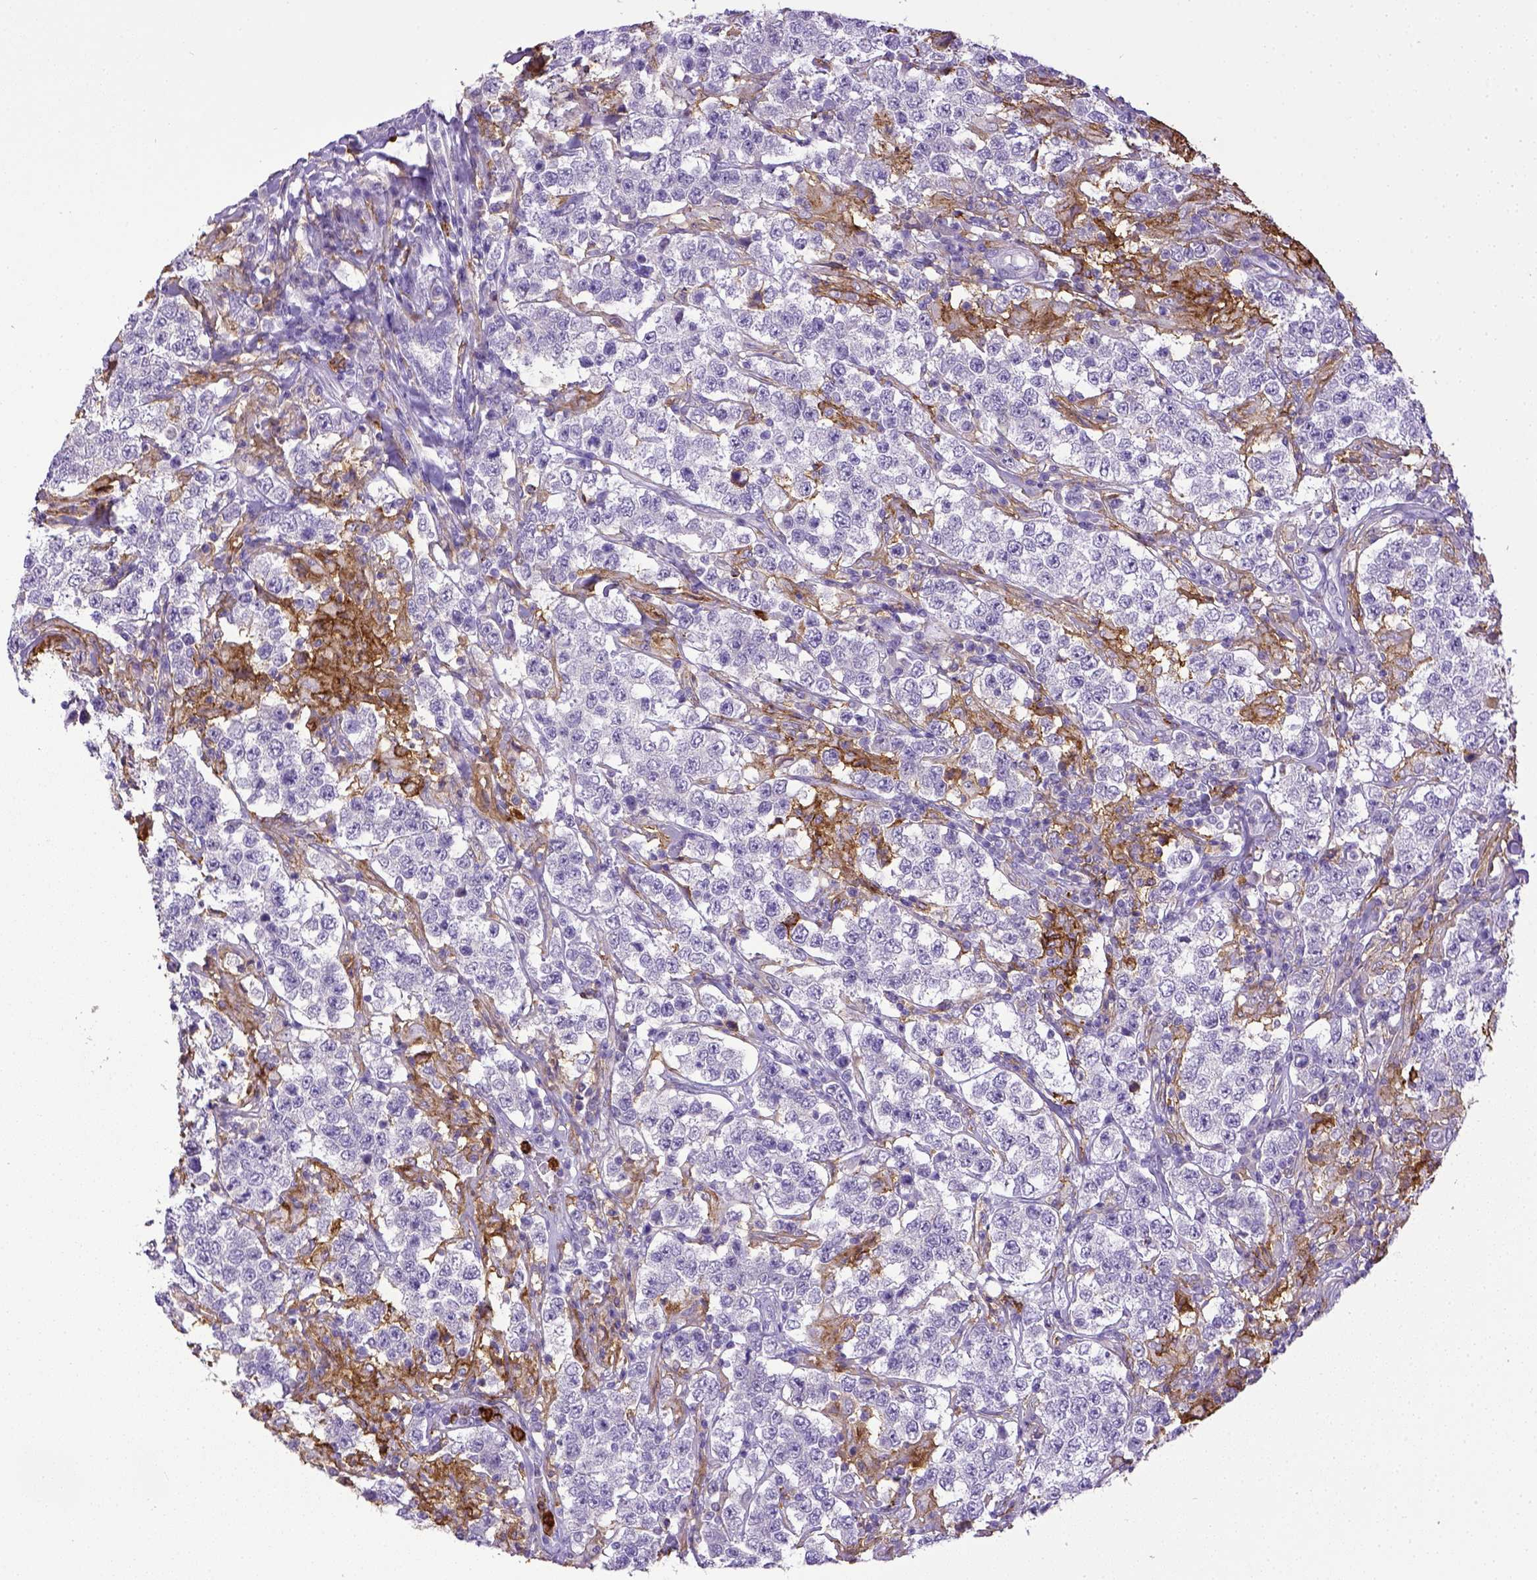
{"staining": {"intensity": "negative", "quantity": "none", "location": "none"}, "tissue": "testis cancer", "cell_type": "Tumor cells", "image_type": "cancer", "snomed": [{"axis": "morphology", "description": "Seminoma, NOS"}, {"axis": "morphology", "description": "Carcinoma, Embryonal, NOS"}, {"axis": "topography", "description": "Testis"}], "caption": "Human seminoma (testis) stained for a protein using immunohistochemistry reveals no expression in tumor cells.", "gene": "ITGAM", "patient": {"sex": "male", "age": 41}}